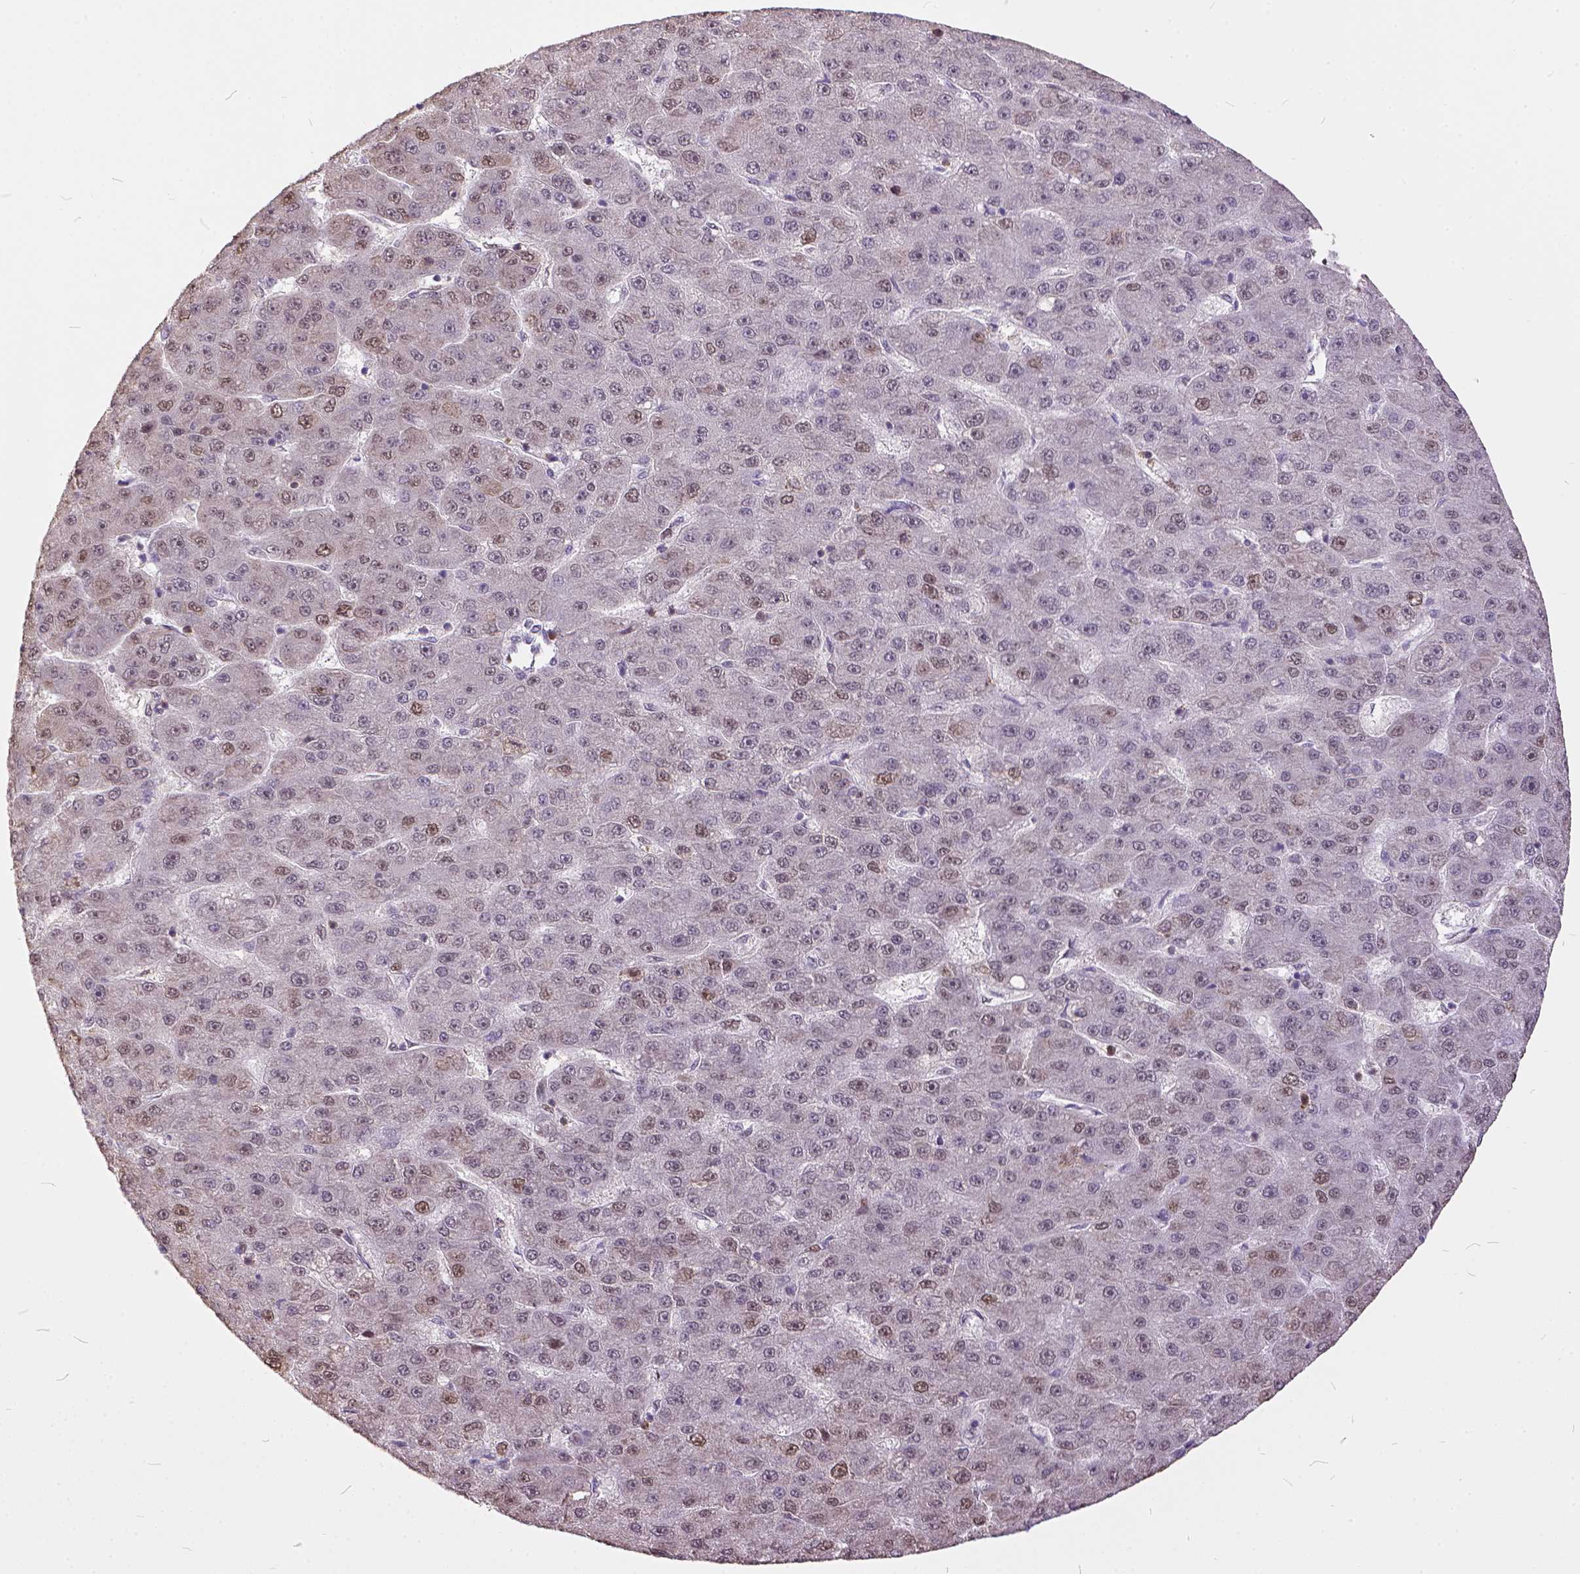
{"staining": {"intensity": "weak", "quantity": "25%-75%", "location": "nuclear"}, "tissue": "liver cancer", "cell_type": "Tumor cells", "image_type": "cancer", "snomed": [{"axis": "morphology", "description": "Carcinoma, Hepatocellular, NOS"}, {"axis": "topography", "description": "Liver"}], "caption": "Liver cancer (hepatocellular carcinoma) stained with DAB (3,3'-diaminobenzidine) immunohistochemistry displays low levels of weak nuclear positivity in about 25%-75% of tumor cells.", "gene": "ERCC1", "patient": {"sex": "male", "age": 67}}